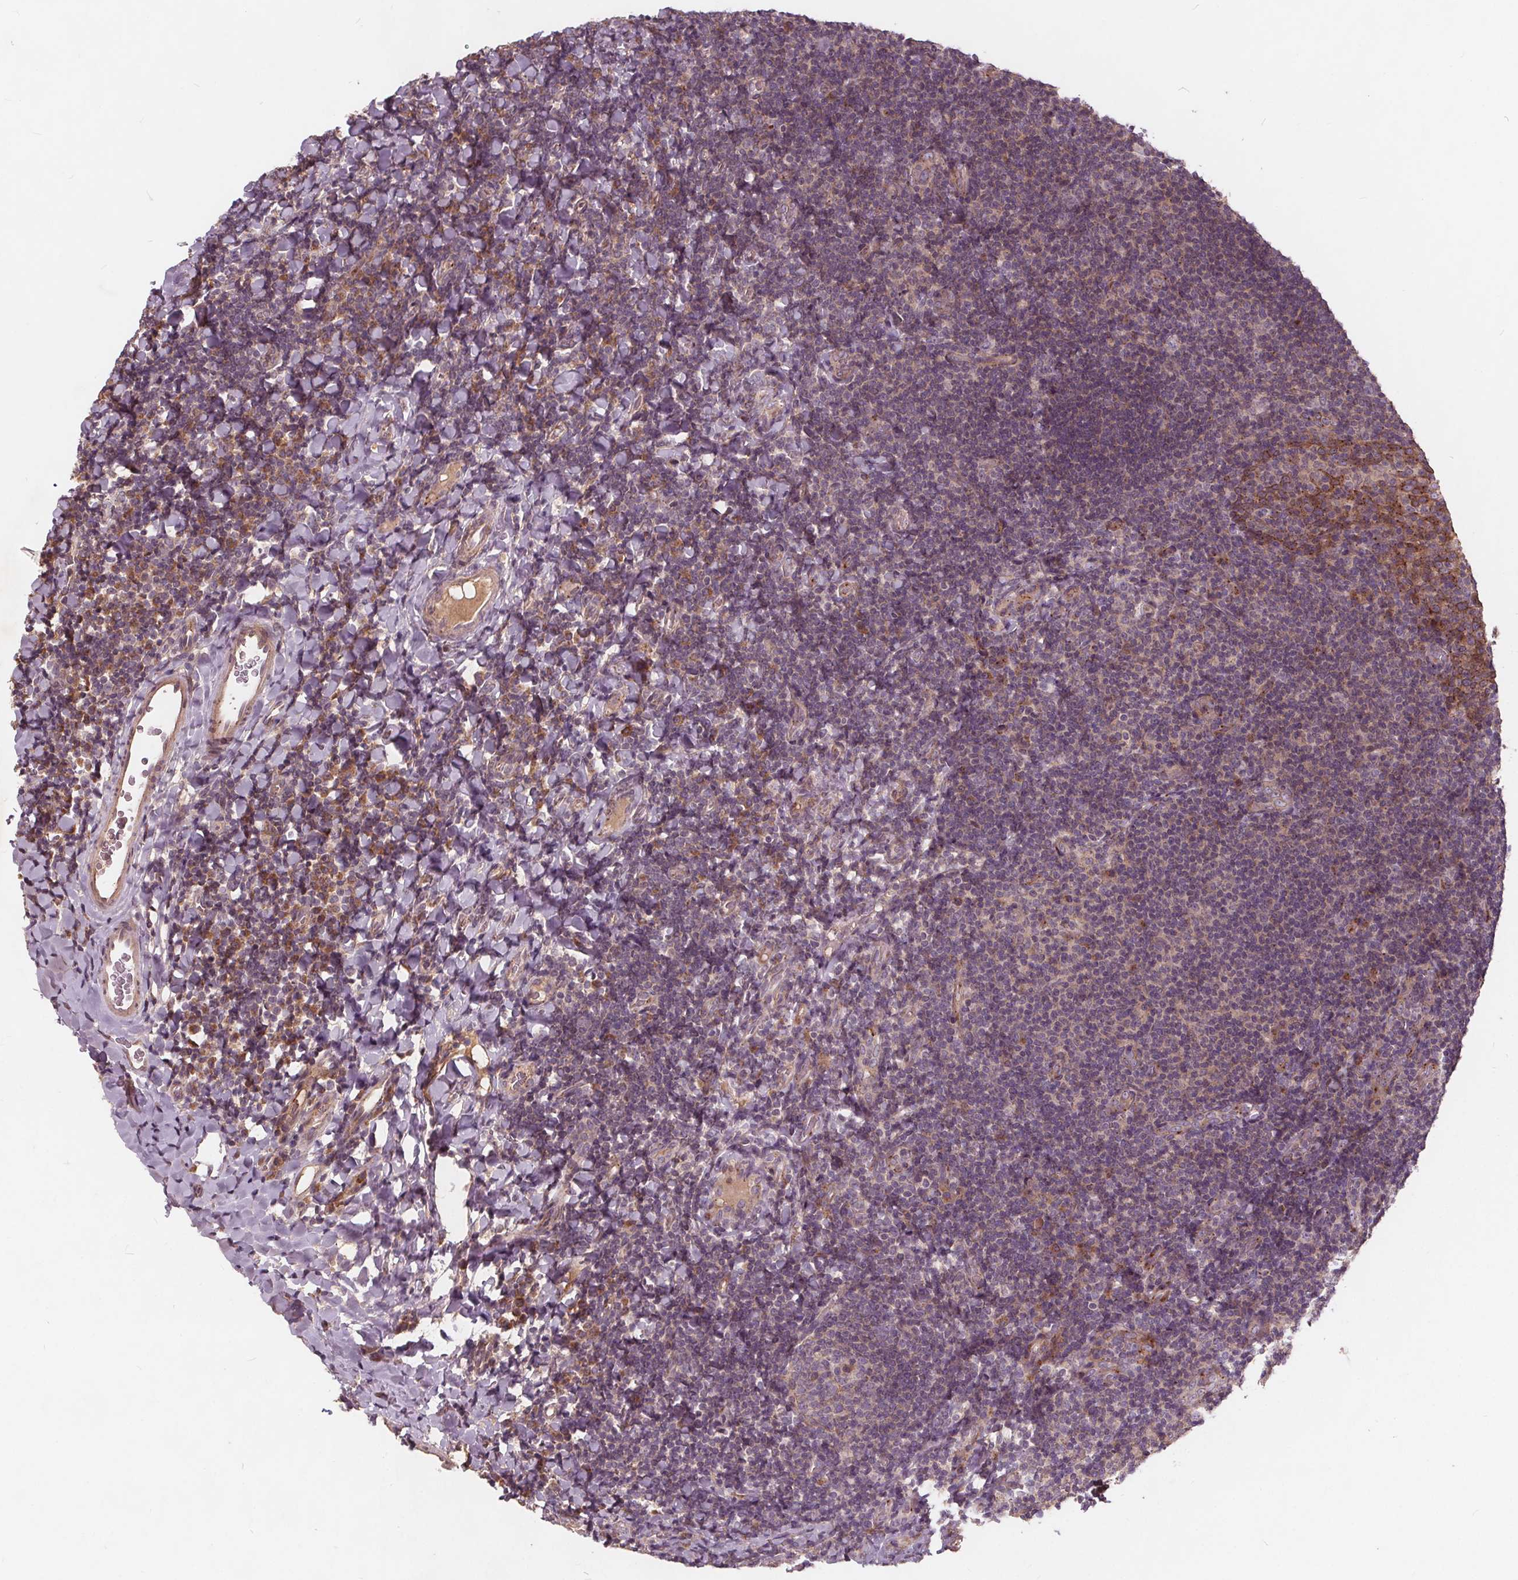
{"staining": {"intensity": "moderate", "quantity": "<25%", "location": "cytoplasmic/membranous"}, "tissue": "tonsil", "cell_type": "Germinal center cells", "image_type": "normal", "snomed": [{"axis": "morphology", "description": "Normal tissue, NOS"}, {"axis": "topography", "description": "Tonsil"}], "caption": "High-power microscopy captured an immunohistochemistry (IHC) micrograph of normal tonsil, revealing moderate cytoplasmic/membranous staining in about <25% of germinal center cells.", "gene": "CSNK1G2", "patient": {"sex": "male", "age": 17}}